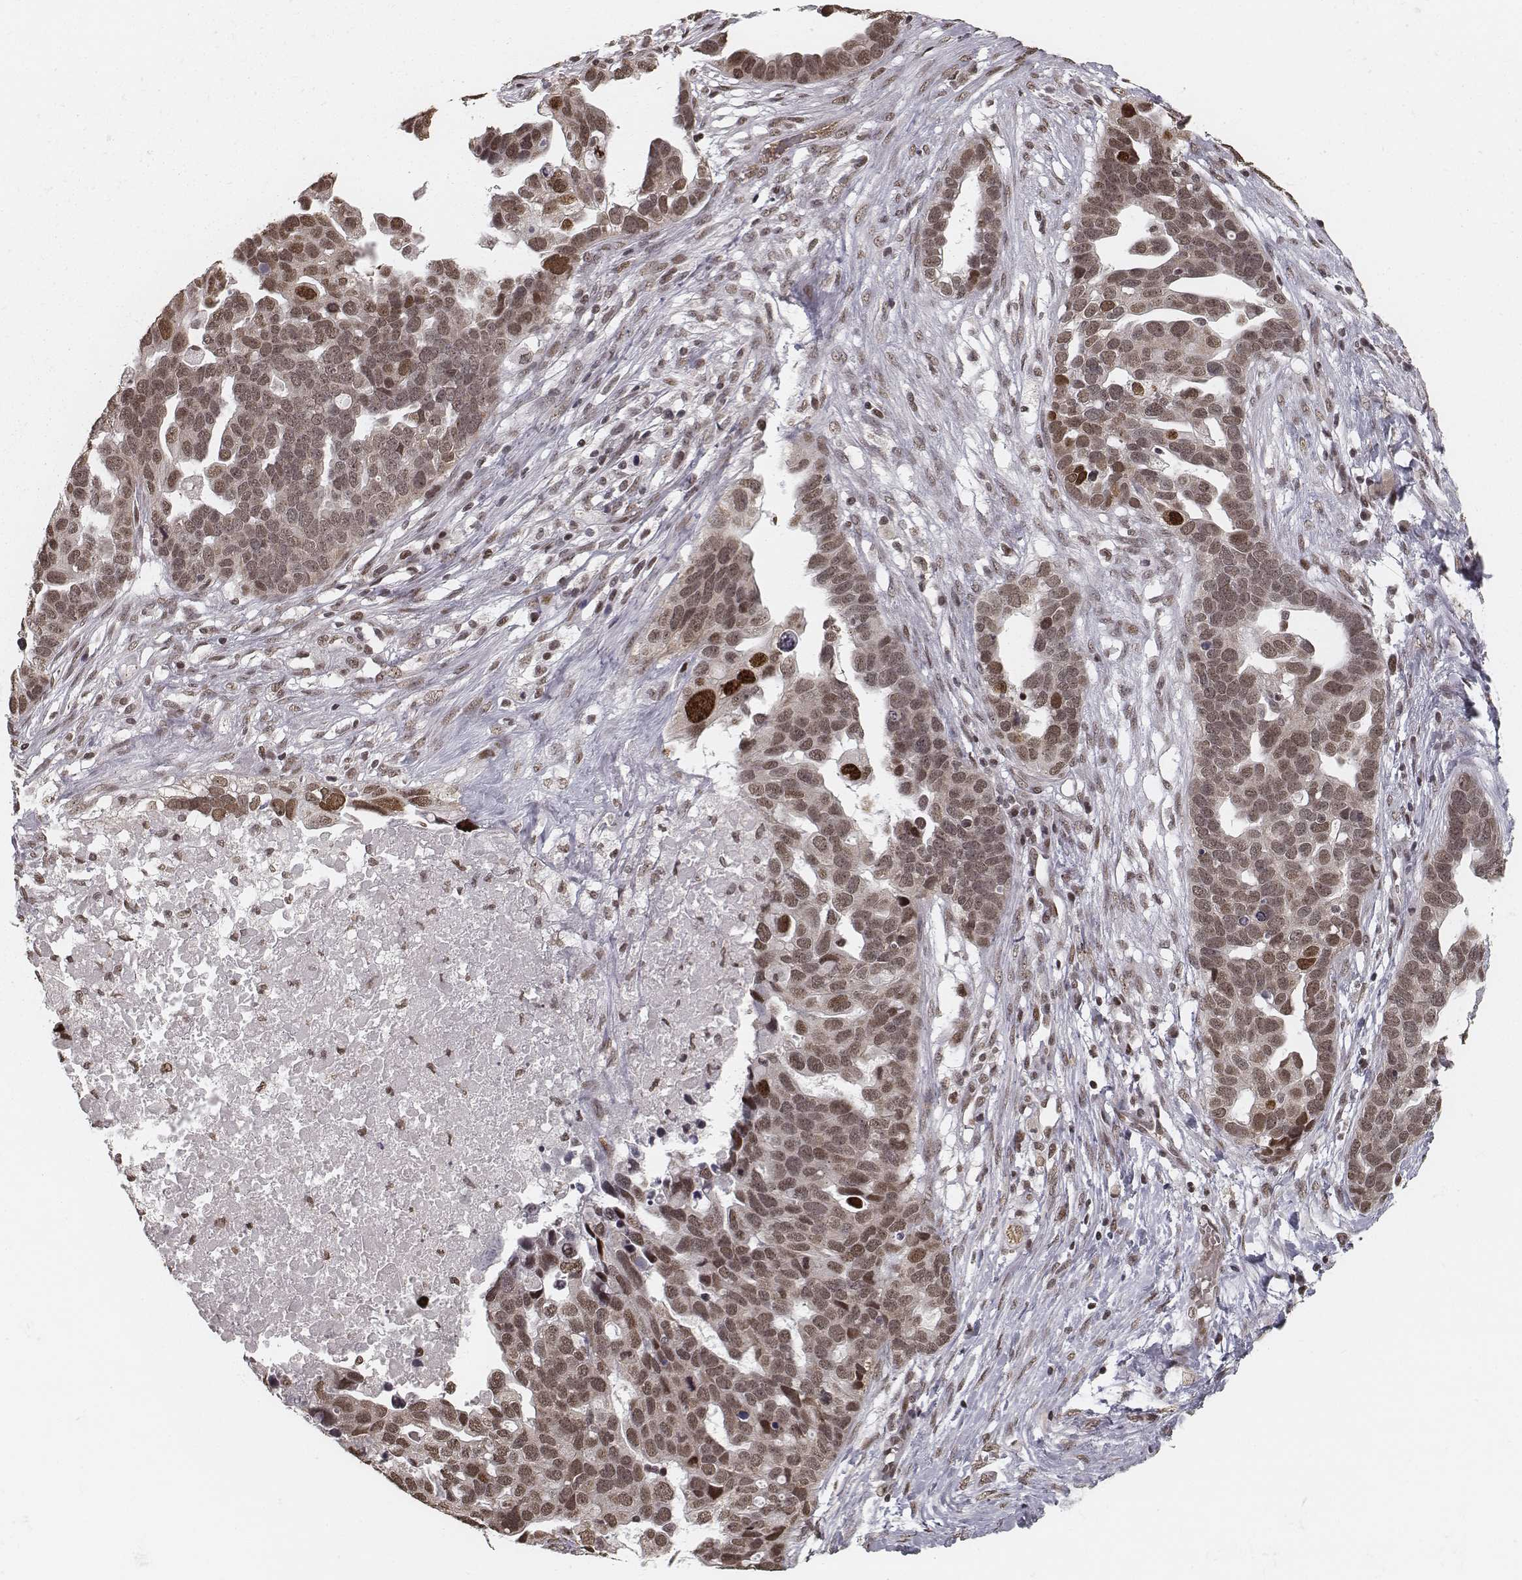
{"staining": {"intensity": "moderate", "quantity": ">75%", "location": "nuclear"}, "tissue": "ovarian cancer", "cell_type": "Tumor cells", "image_type": "cancer", "snomed": [{"axis": "morphology", "description": "Cystadenocarcinoma, serous, NOS"}, {"axis": "topography", "description": "Ovary"}], "caption": "Immunohistochemical staining of human serous cystadenocarcinoma (ovarian) shows moderate nuclear protein staining in approximately >75% of tumor cells. The staining was performed using DAB to visualize the protein expression in brown, while the nuclei were stained in blue with hematoxylin (Magnification: 20x).", "gene": "HMGA2", "patient": {"sex": "female", "age": 54}}